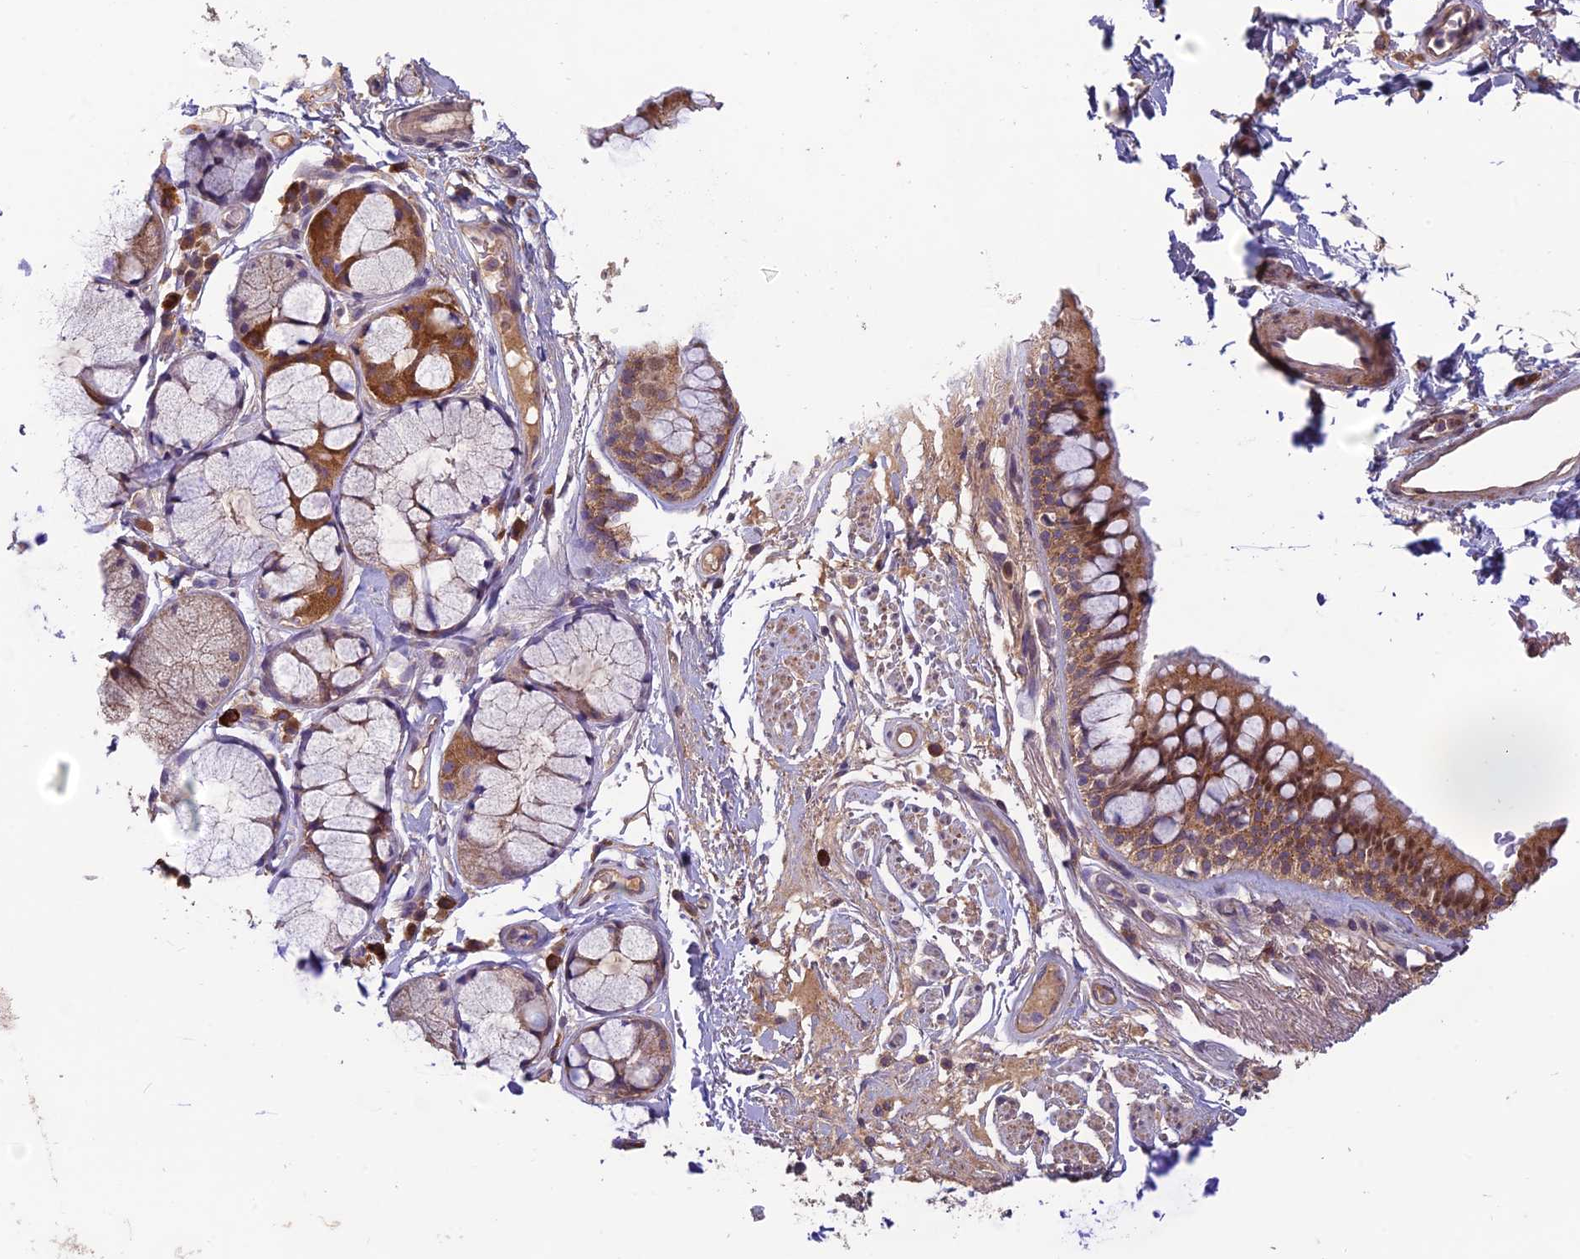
{"staining": {"intensity": "moderate", "quantity": ">75%", "location": "cytoplasmic/membranous,nuclear"}, "tissue": "bronchus", "cell_type": "Respiratory epithelial cells", "image_type": "normal", "snomed": [{"axis": "morphology", "description": "Normal tissue, NOS"}, {"axis": "topography", "description": "Bronchus"}], "caption": "Bronchus stained with DAB (3,3'-diaminobenzidine) immunohistochemistry (IHC) exhibits medium levels of moderate cytoplasmic/membranous,nuclear positivity in approximately >75% of respiratory epithelial cells.", "gene": "MRNIP", "patient": {"sex": "male", "age": 70}}